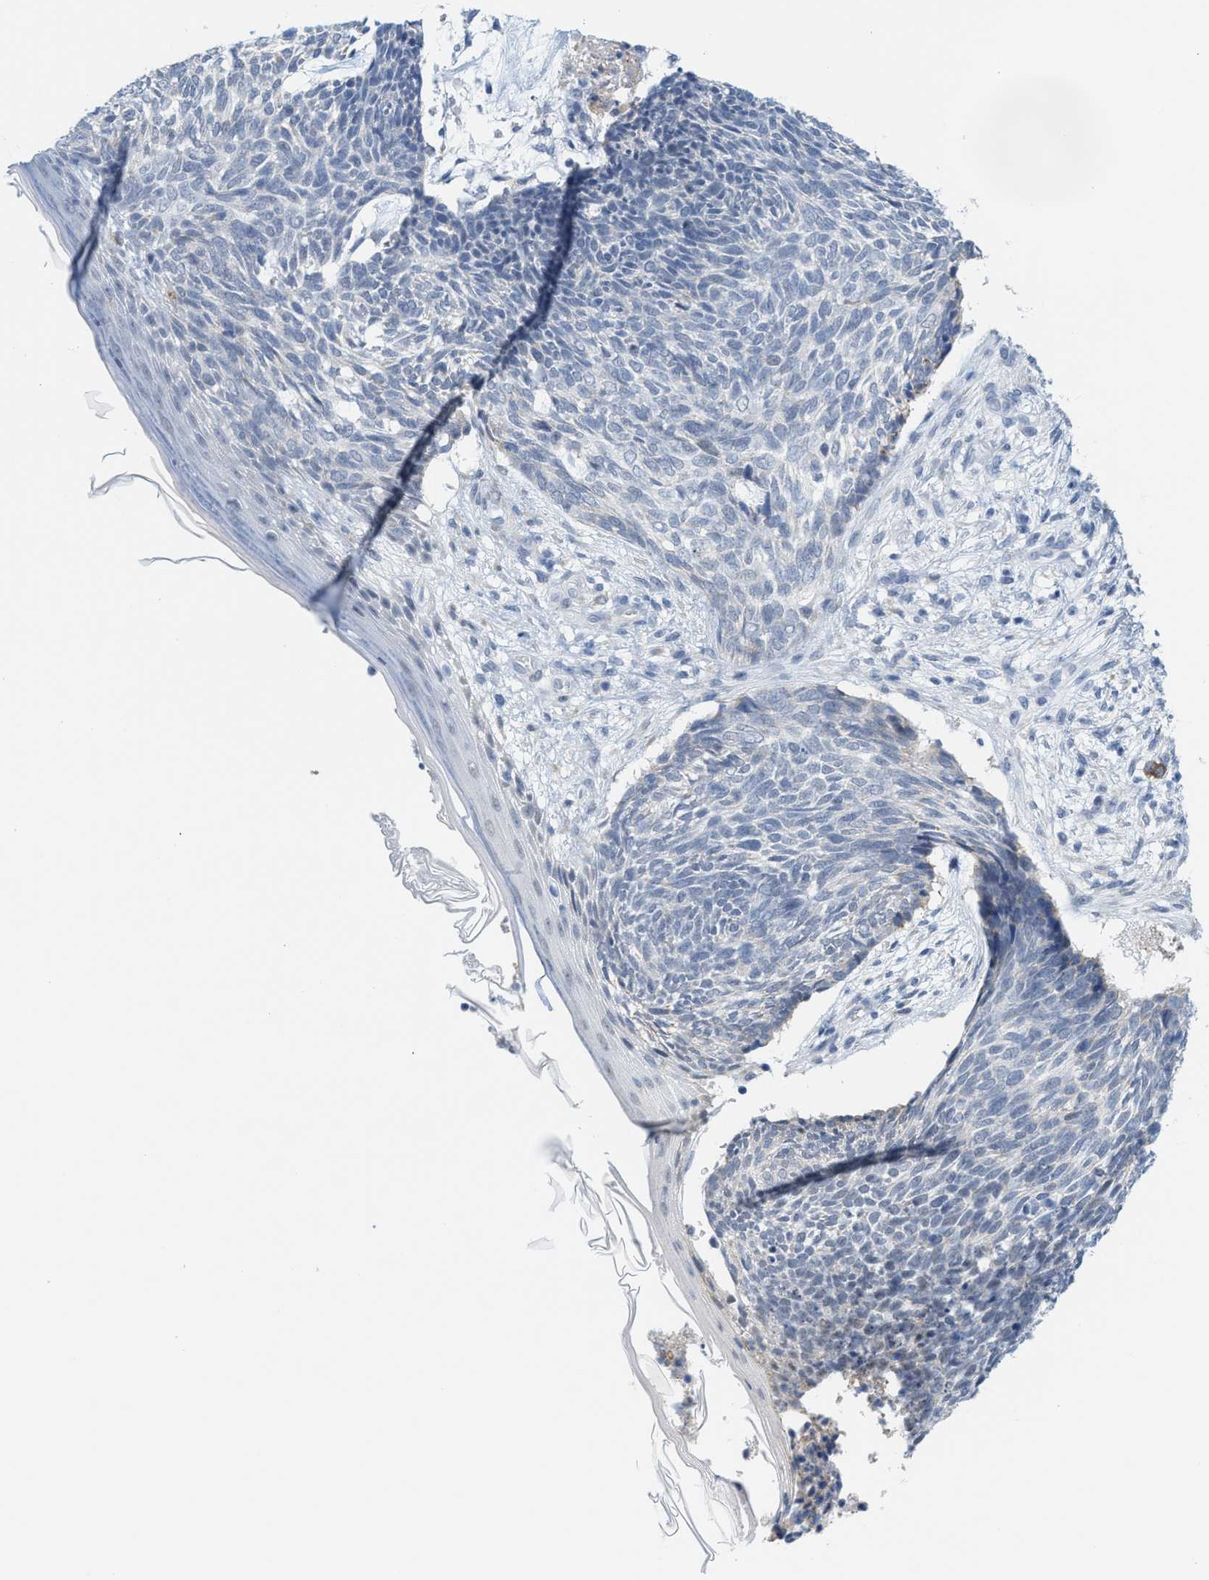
{"staining": {"intensity": "negative", "quantity": "none", "location": "none"}, "tissue": "skin cancer", "cell_type": "Tumor cells", "image_type": "cancer", "snomed": [{"axis": "morphology", "description": "Basal cell carcinoma"}, {"axis": "topography", "description": "Skin"}], "caption": "High power microscopy image of an IHC micrograph of skin basal cell carcinoma, revealing no significant staining in tumor cells. (DAB (3,3'-diaminobenzidine) immunohistochemistry, high magnification).", "gene": "KIFC3", "patient": {"sex": "female", "age": 84}}